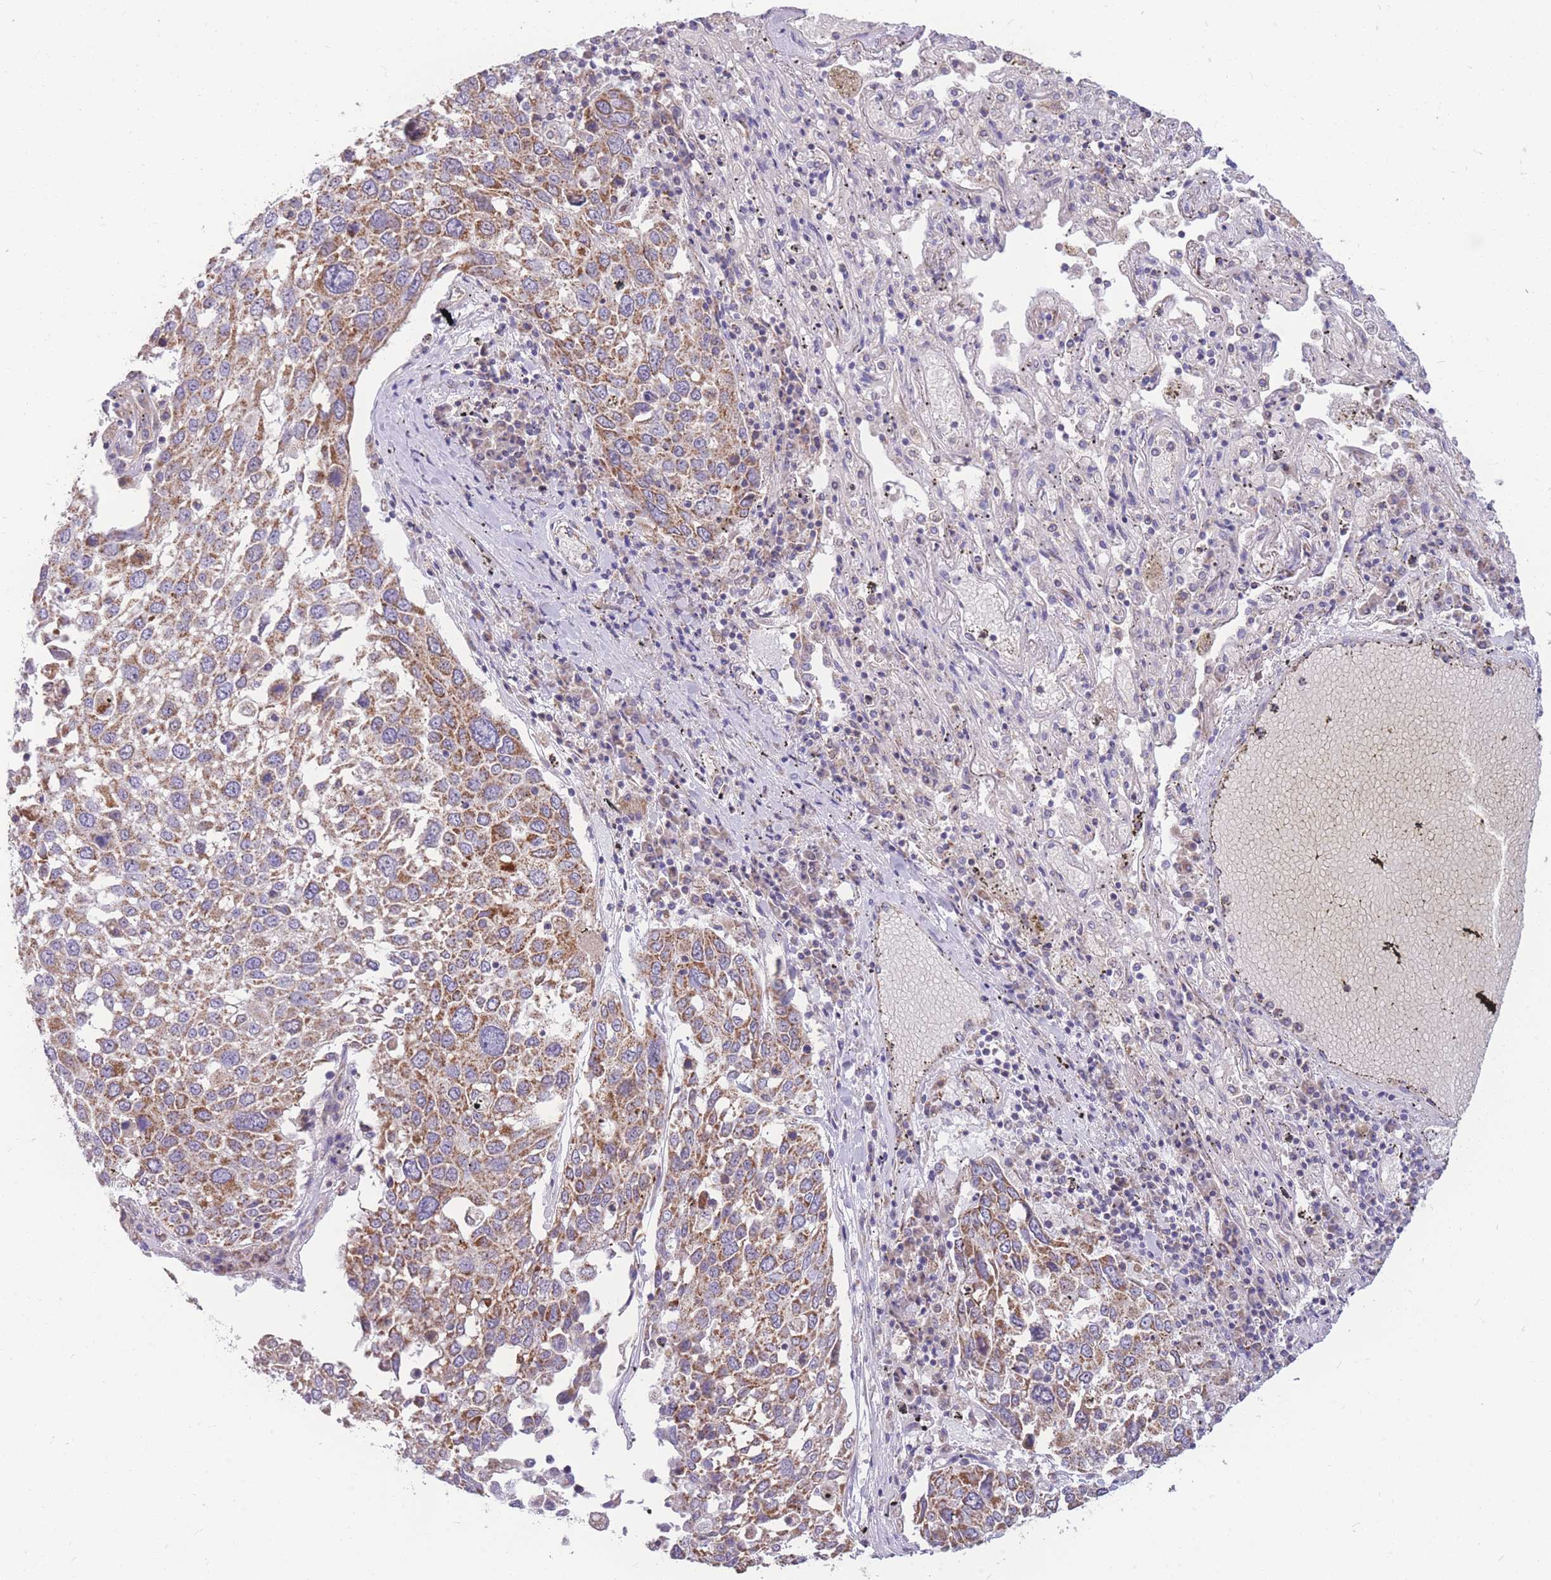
{"staining": {"intensity": "moderate", "quantity": ">75%", "location": "cytoplasmic/membranous"}, "tissue": "lung cancer", "cell_type": "Tumor cells", "image_type": "cancer", "snomed": [{"axis": "morphology", "description": "Squamous cell carcinoma, NOS"}, {"axis": "topography", "description": "Lung"}], "caption": "Immunohistochemistry (IHC) staining of squamous cell carcinoma (lung), which displays medium levels of moderate cytoplasmic/membranous expression in approximately >75% of tumor cells indicating moderate cytoplasmic/membranous protein expression. The staining was performed using DAB (brown) for protein detection and nuclei were counterstained in hematoxylin (blue).", "gene": "MRPS9", "patient": {"sex": "male", "age": 65}}